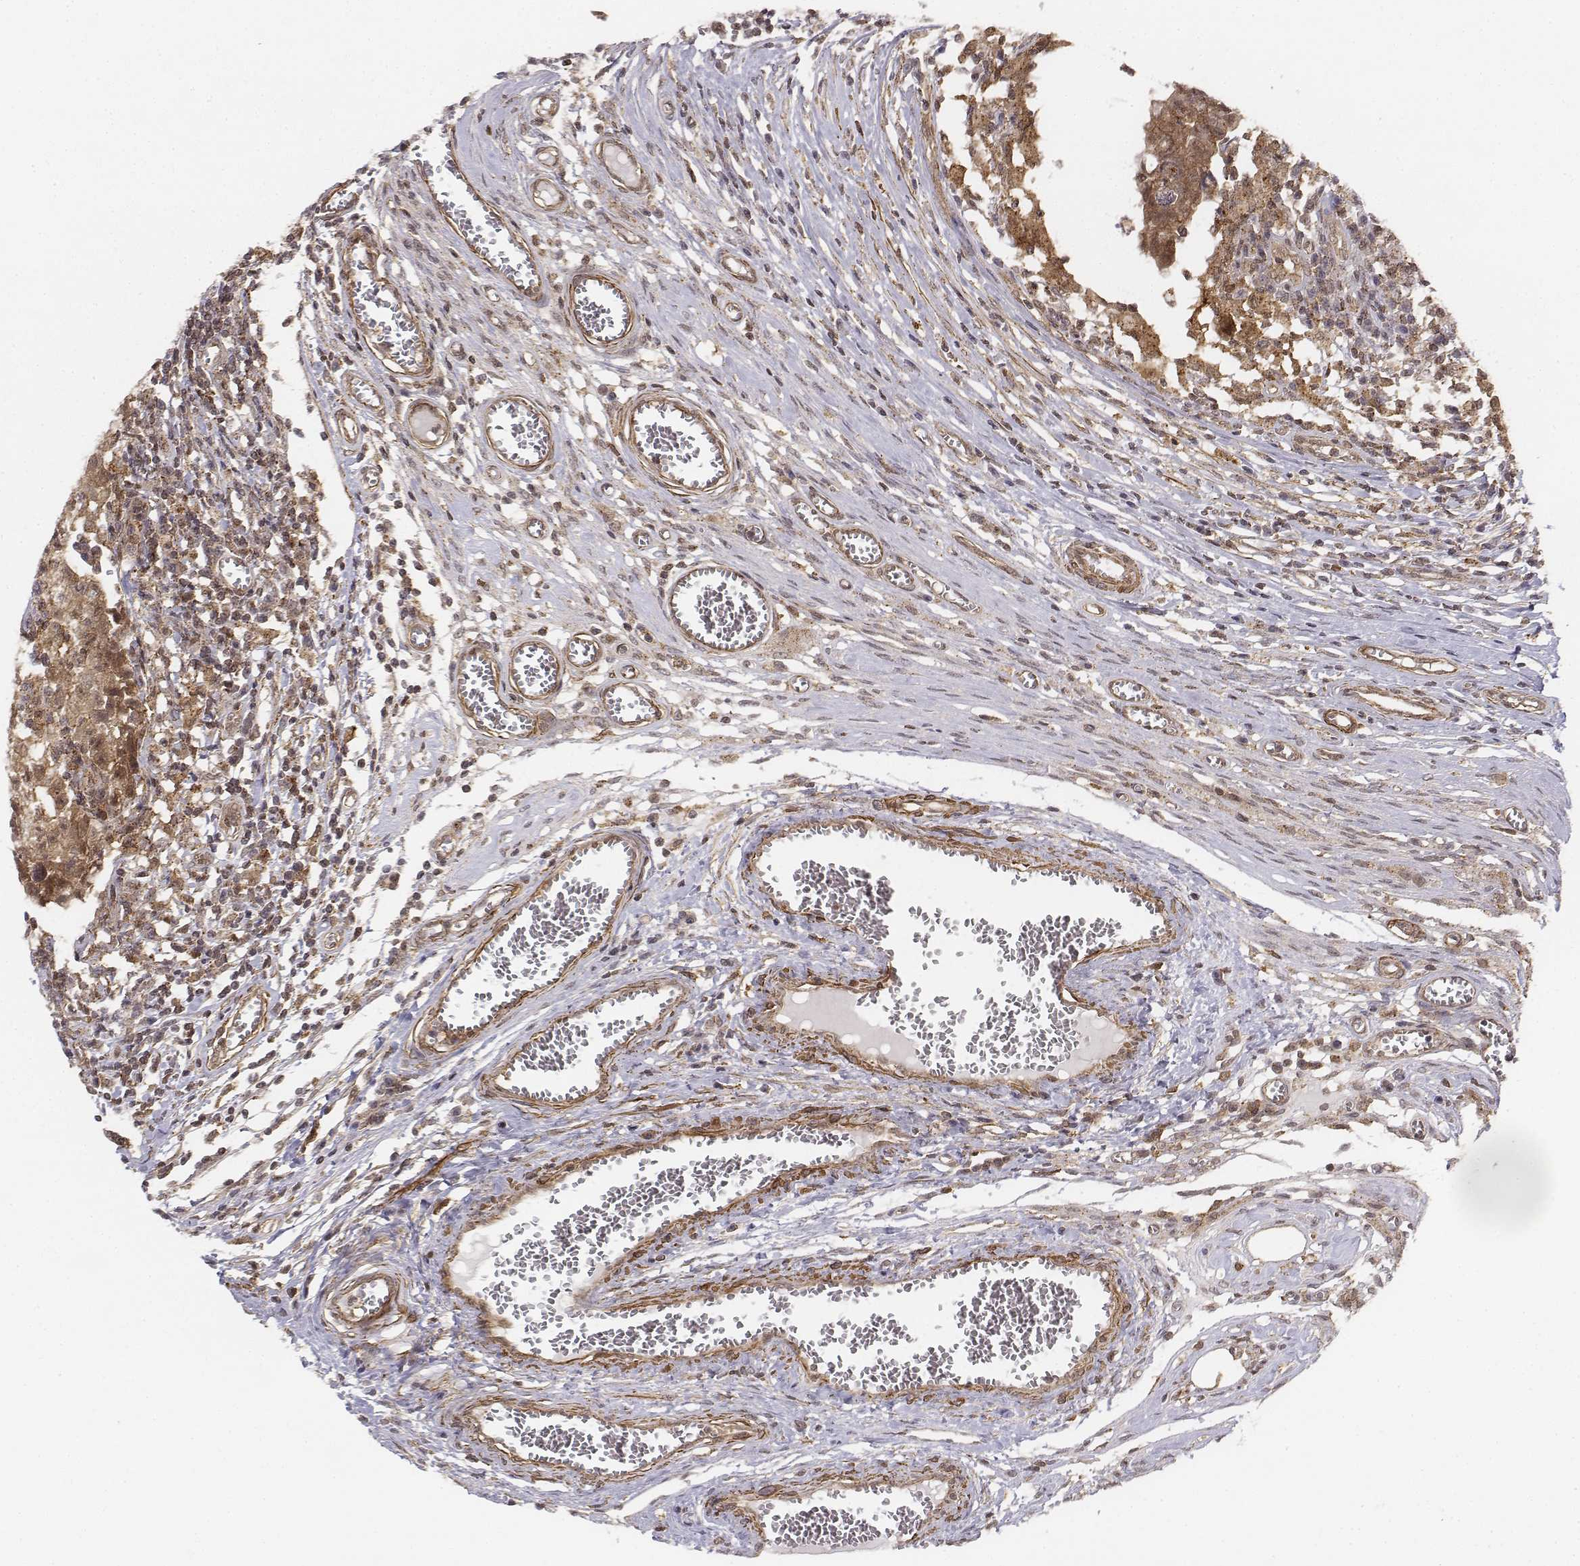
{"staining": {"intensity": "moderate", "quantity": ">75%", "location": "cytoplasmic/membranous"}, "tissue": "testis cancer", "cell_type": "Tumor cells", "image_type": "cancer", "snomed": [{"axis": "morphology", "description": "Carcinoma, Embryonal, NOS"}, {"axis": "topography", "description": "Testis"}], "caption": "Testis cancer (embryonal carcinoma) stained with a brown dye displays moderate cytoplasmic/membranous positive positivity in approximately >75% of tumor cells.", "gene": "ZFYVE19", "patient": {"sex": "male", "age": 36}}